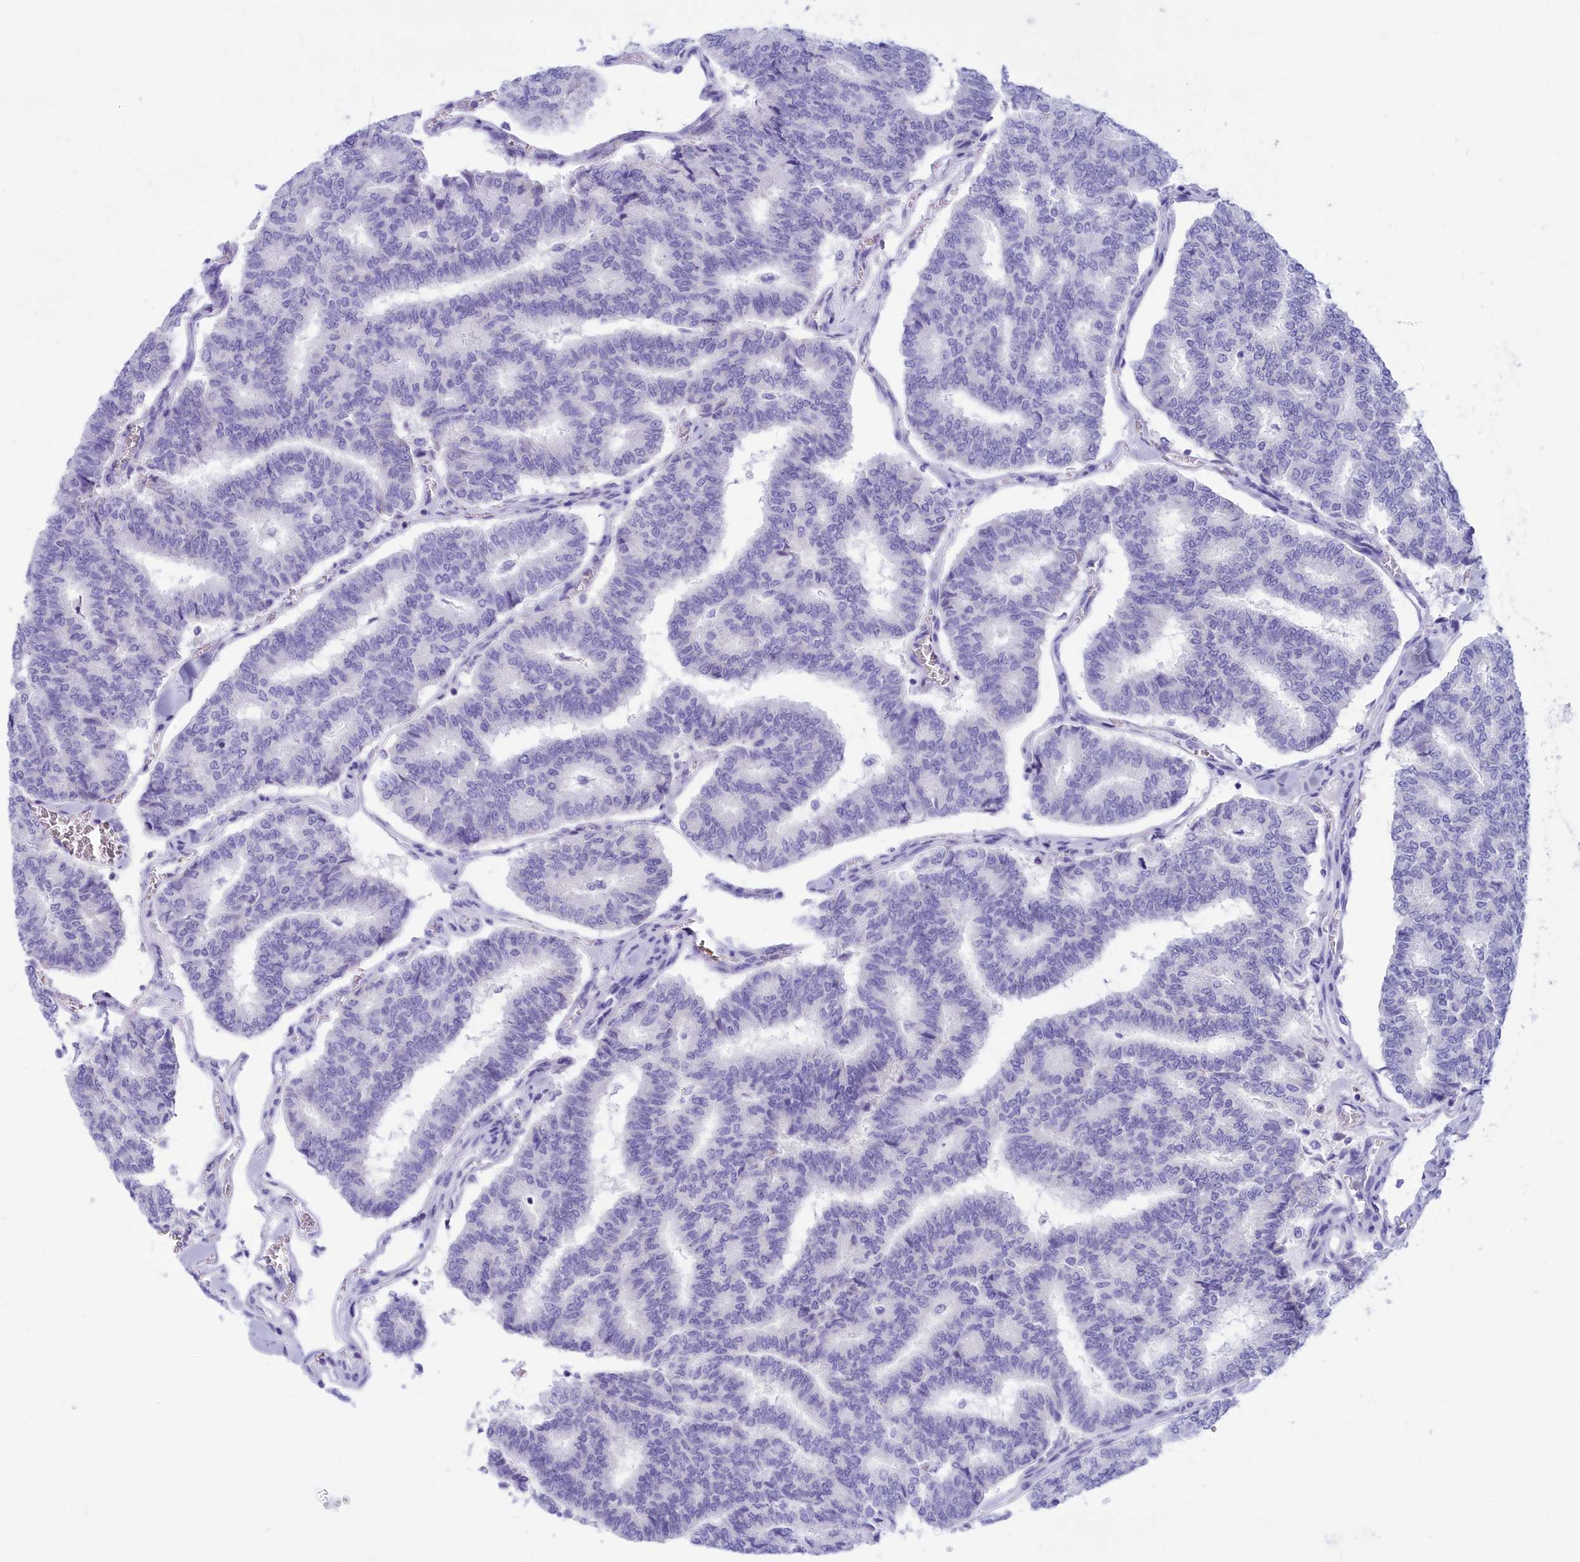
{"staining": {"intensity": "negative", "quantity": "none", "location": "none"}, "tissue": "thyroid cancer", "cell_type": "Tumor cells", "image_type": "cancer", "snomed": [{"axis": "morphology", "description": "Papillary adenocarcinoma, NOS"}, {"axis": "topography", "description": "Thyroid gland"}], "caption": "Immunohistochemistry (IHC) of thyroid papillary adenocarcinoma shows no expression in tumor cells.", "gene": "GLYATL1", "patient": {"sex": "female", "age": 35}}